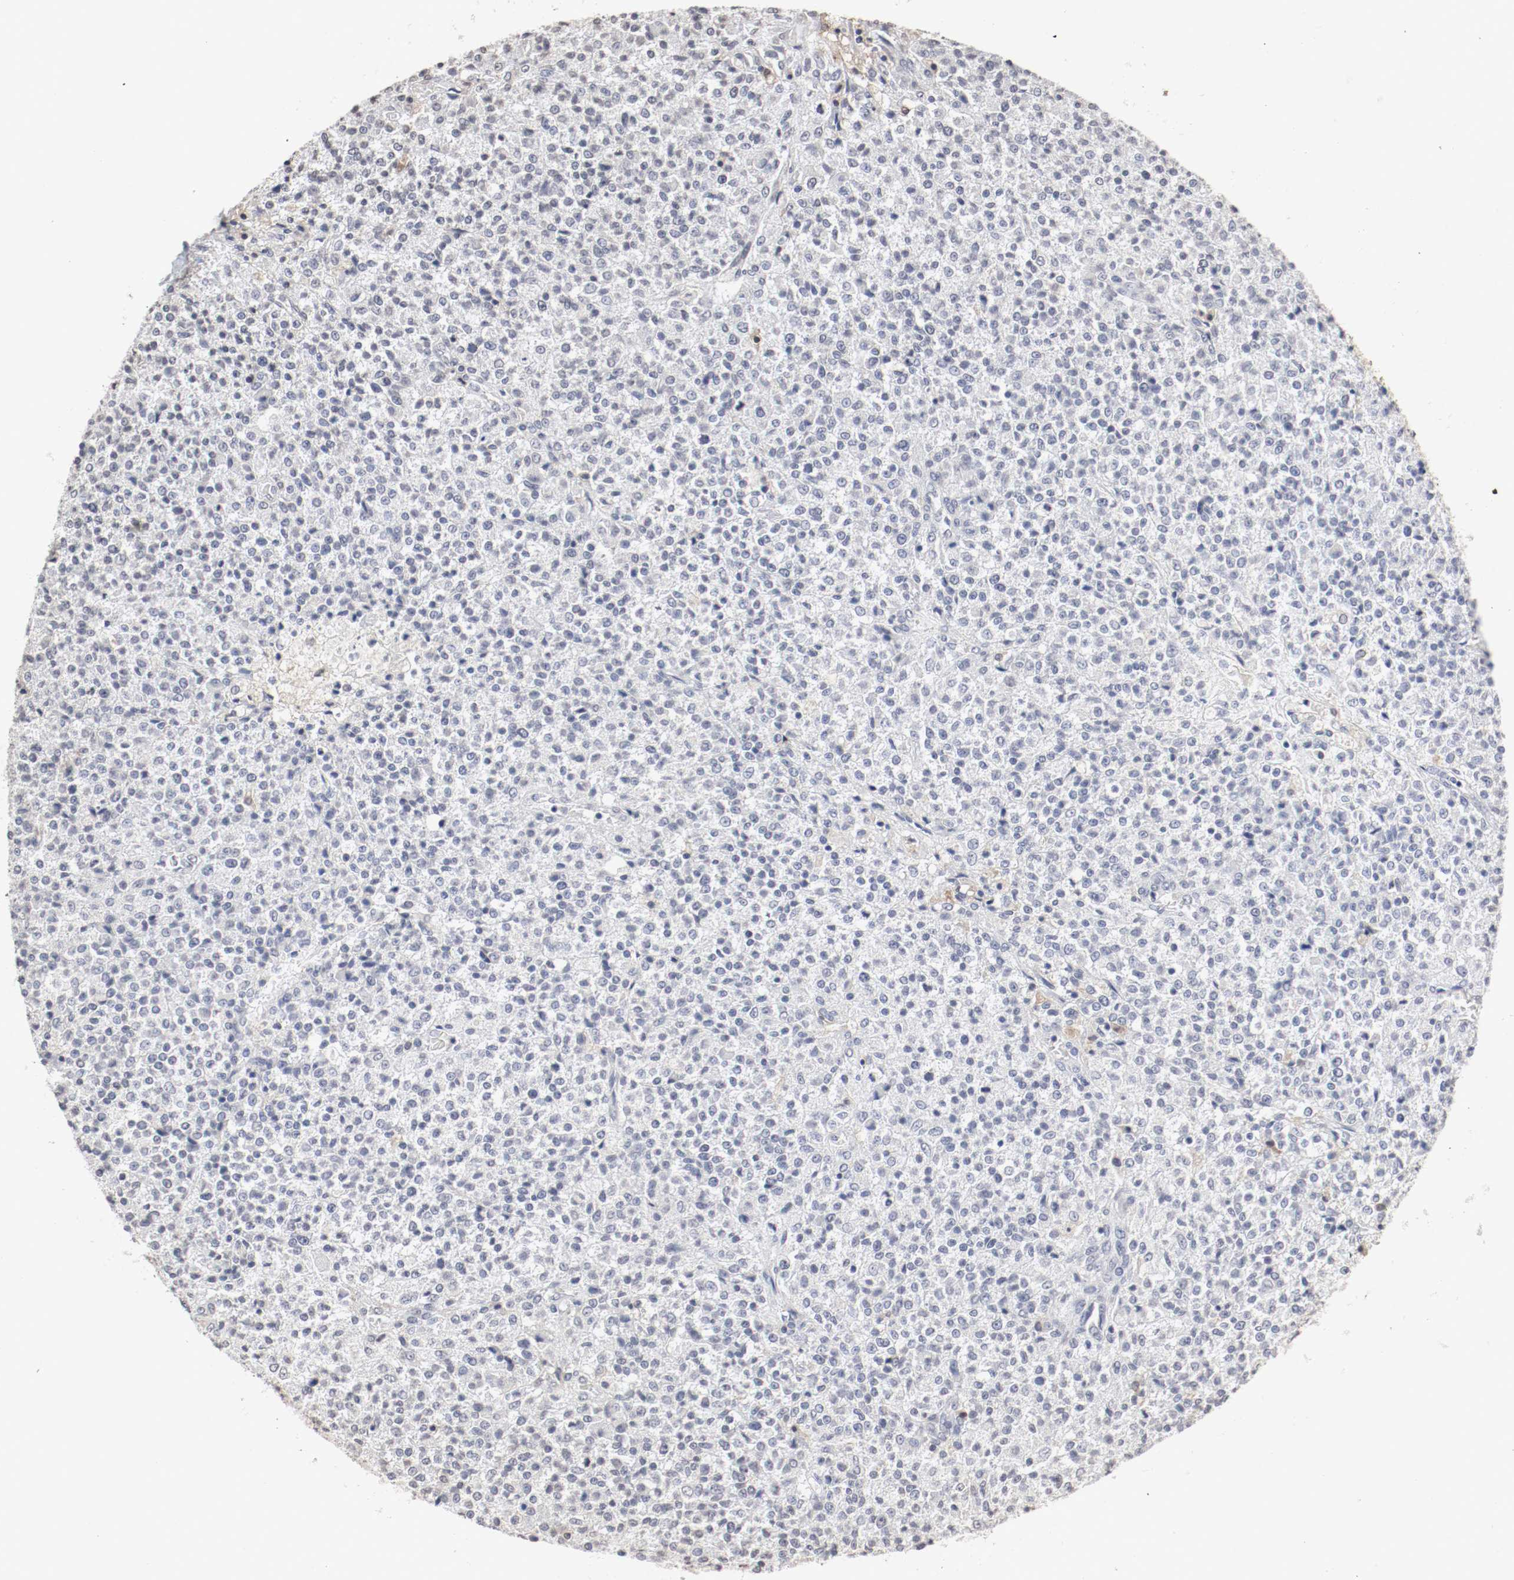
{"staining": {"intensity": "negative", "quantity": "none", "location": "none"}, "tissue": "testis cancer", "cell_type": "Tumor cells", "image_type": "cancer", "snomed": [{"axis": "morphology", "description": "Seminoma, NOS"}, {"axis": "topography", "description": "Testis"}], "caption": "High magnification brightfield microscopy of seminoma (testis) stained with DAB (3,3'-diaminobenzidine) (brown) and counterstained with hematoxylin (blue): tumor cells show no significant positivity.", "gene": "WASL", "patient": {"sex": "male", "age": 59}}